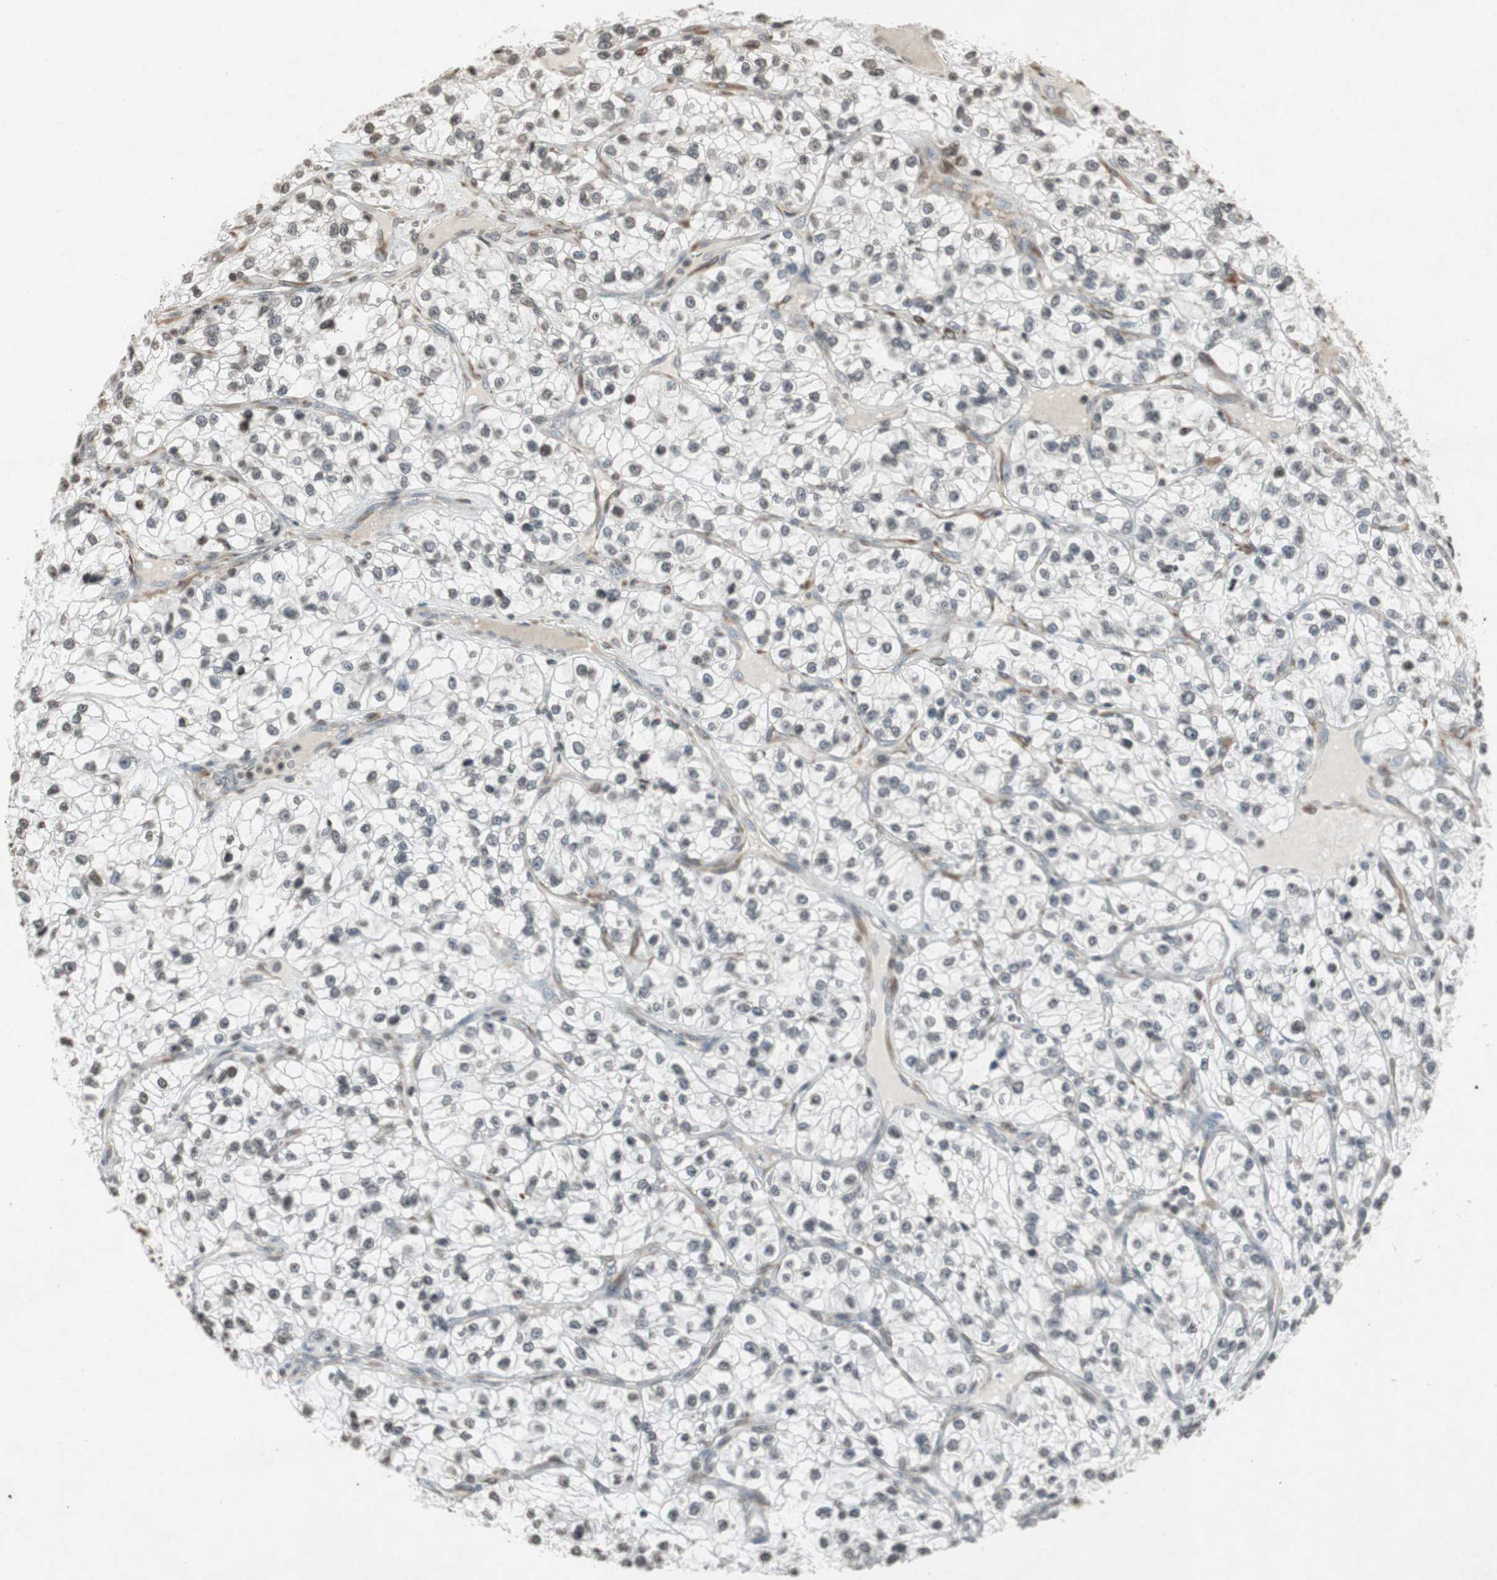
{"staining": {"intensity": "negative", "quantity": "none", "location": "none"}, "tissue": "renal cancer", "cell_type": "Tumor cells", "image_type": "cancer", "snomed": [{"axis": "morphology", "description": "Adenocarcinoma, NOS"}, {"axis": "topography", "description": "Kidney"}], "caption": "Tumor cells show no significant expression in renal cancer (adenocarcinoma).", "gene": "PRKG1", "patient": {"sex": "female", "age": 57}}